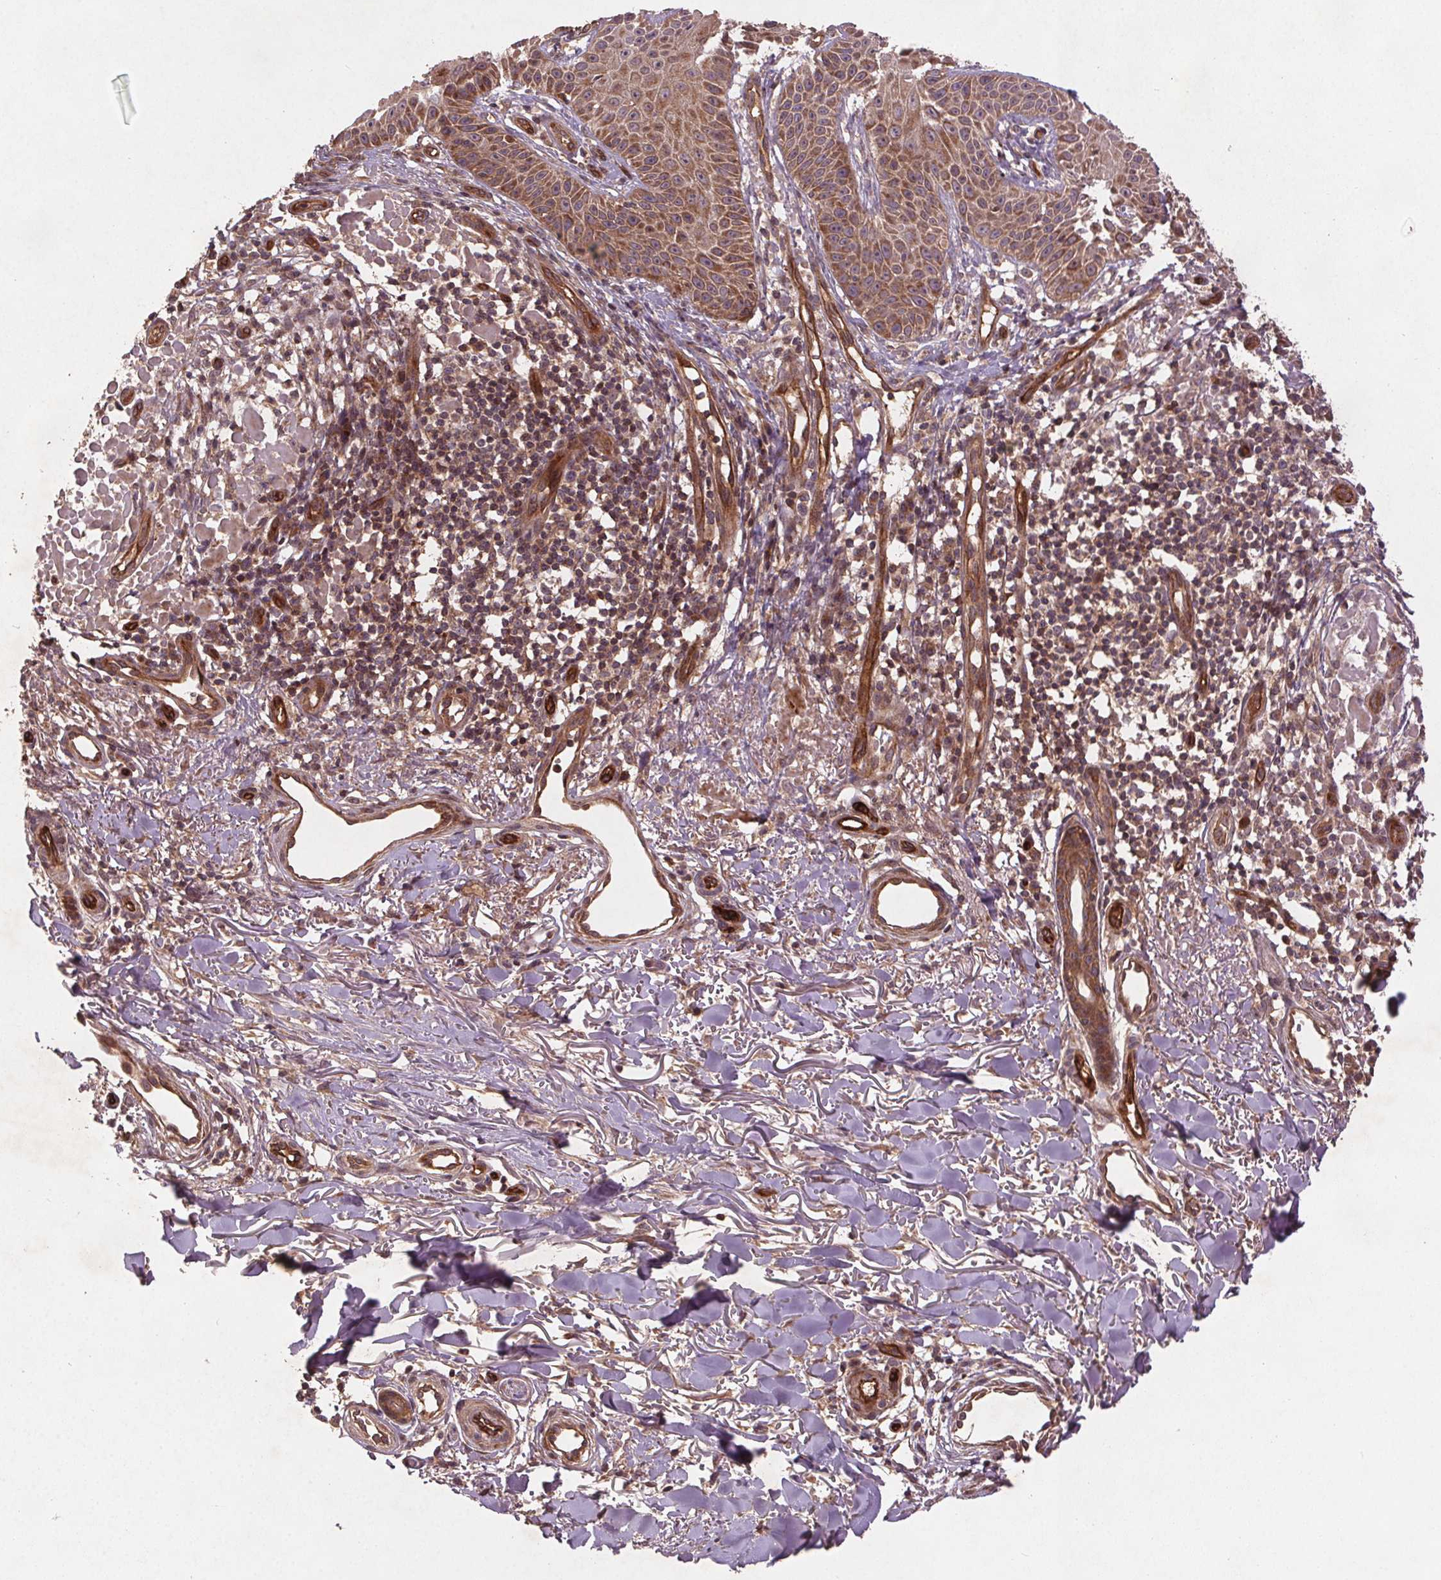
{"staining": {"intensity": "moderate", "quantity": ">75%", "location": "cytoplasmic/membranous"}, "tissue": "skin cancer", "cell_type": "Tumor cells", "image_type": "cancer", "snomed": [{"axis": "morphology", "description": "Basal cell carcinoma"}, {"axis": "topography", "description": "Skin"}], "caption": "Brown immunohistochemical staining in human skin cancer demonstrates moderate cytoplasmic/membranous staining in approximately >75% of tumor cells.", "gene": "SEC14L2", "patient": {"sex": "male", "age": 88}}